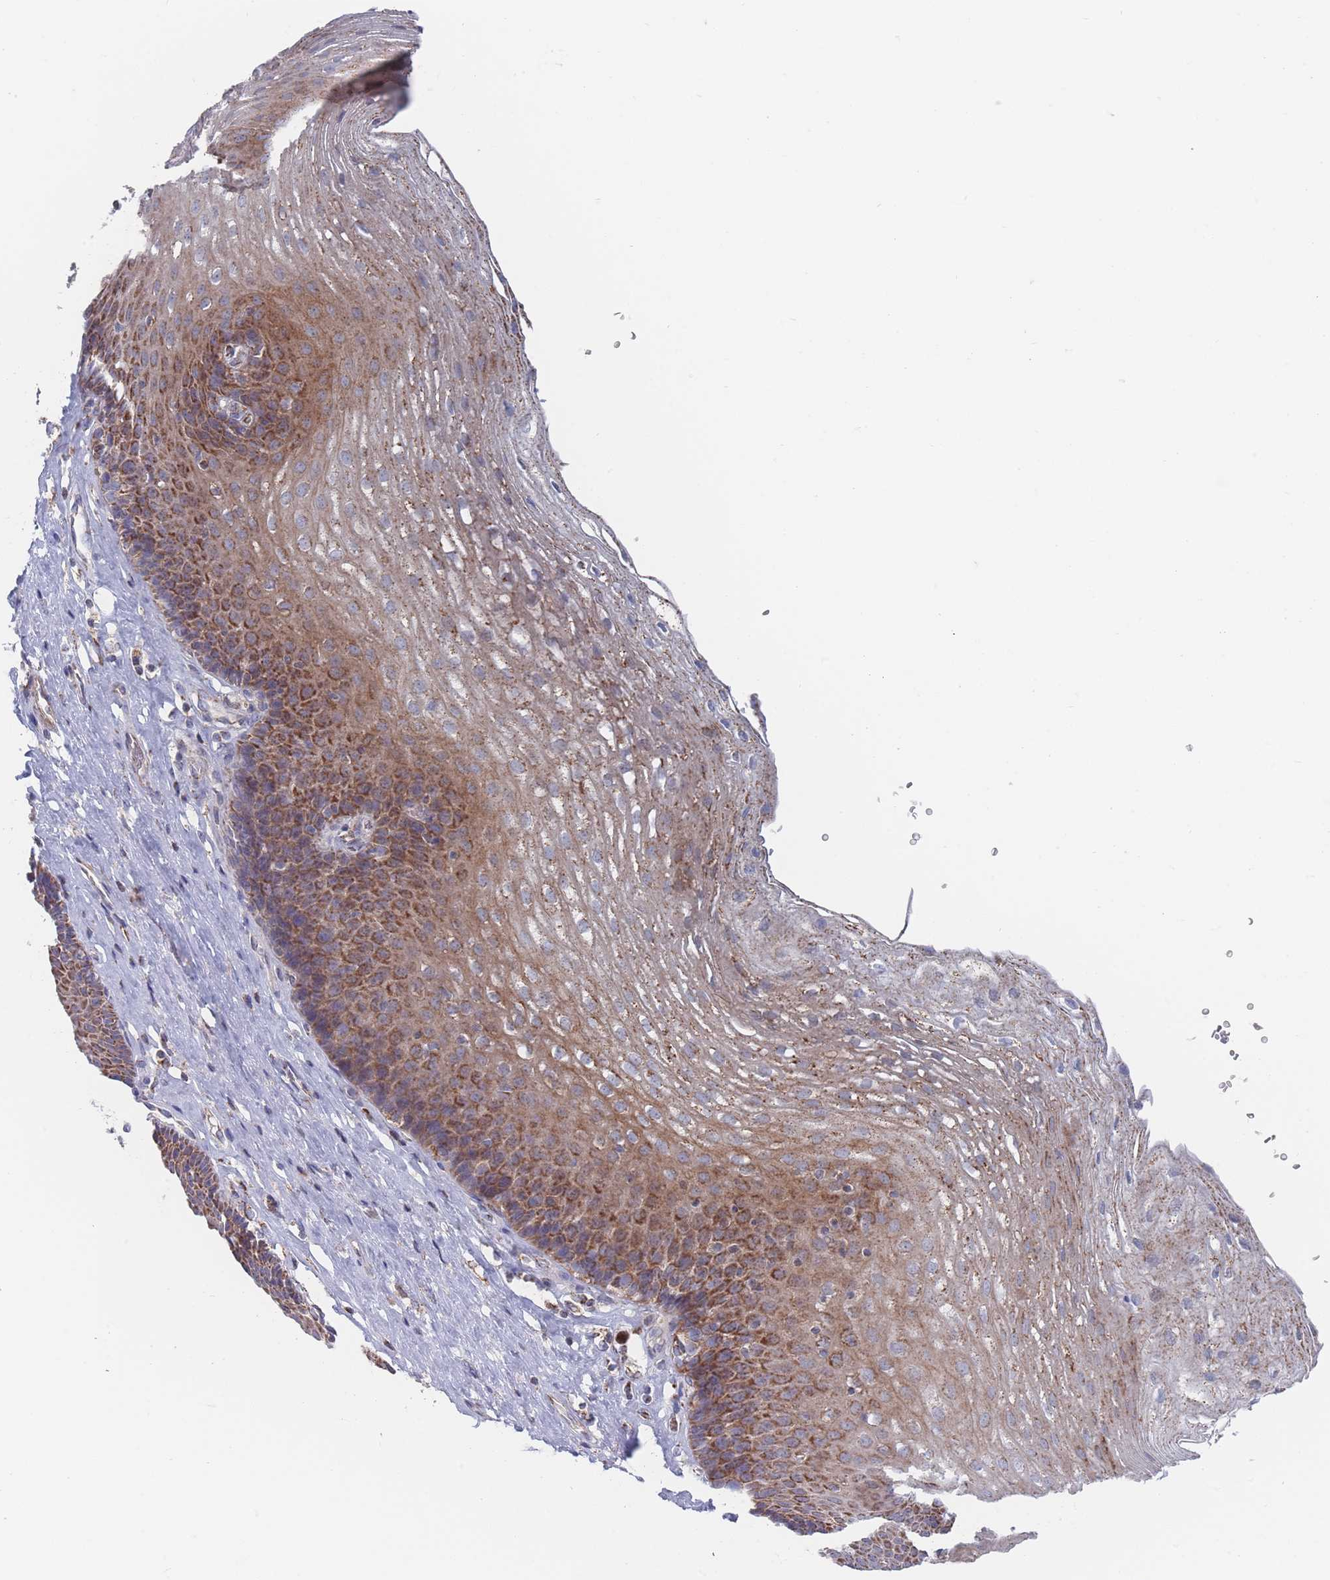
{"staining": {"intensity": "moderate", "quantity": "25%-75%", "location": "cytoplasmic/membranous"}, "tissue": "esophagus", "cell_type": "Squamous epithelial cells", "image_type": "normal", "snomed": [{"axis": "morphology", "description": "Normal tissue, NOS"}, {"axis": "topography", "description": "Esophagus"}], "caption": "A photomicrograph of human esophagus stained for a protein demonstrates moderate cytoplasmic/membranous brown staining in squamous epithelial cells. (DAB IHC with brightfield microscopy, high magnification).", "gene": "IKZF4", "patient": {"sex": "female", "age": 66}}